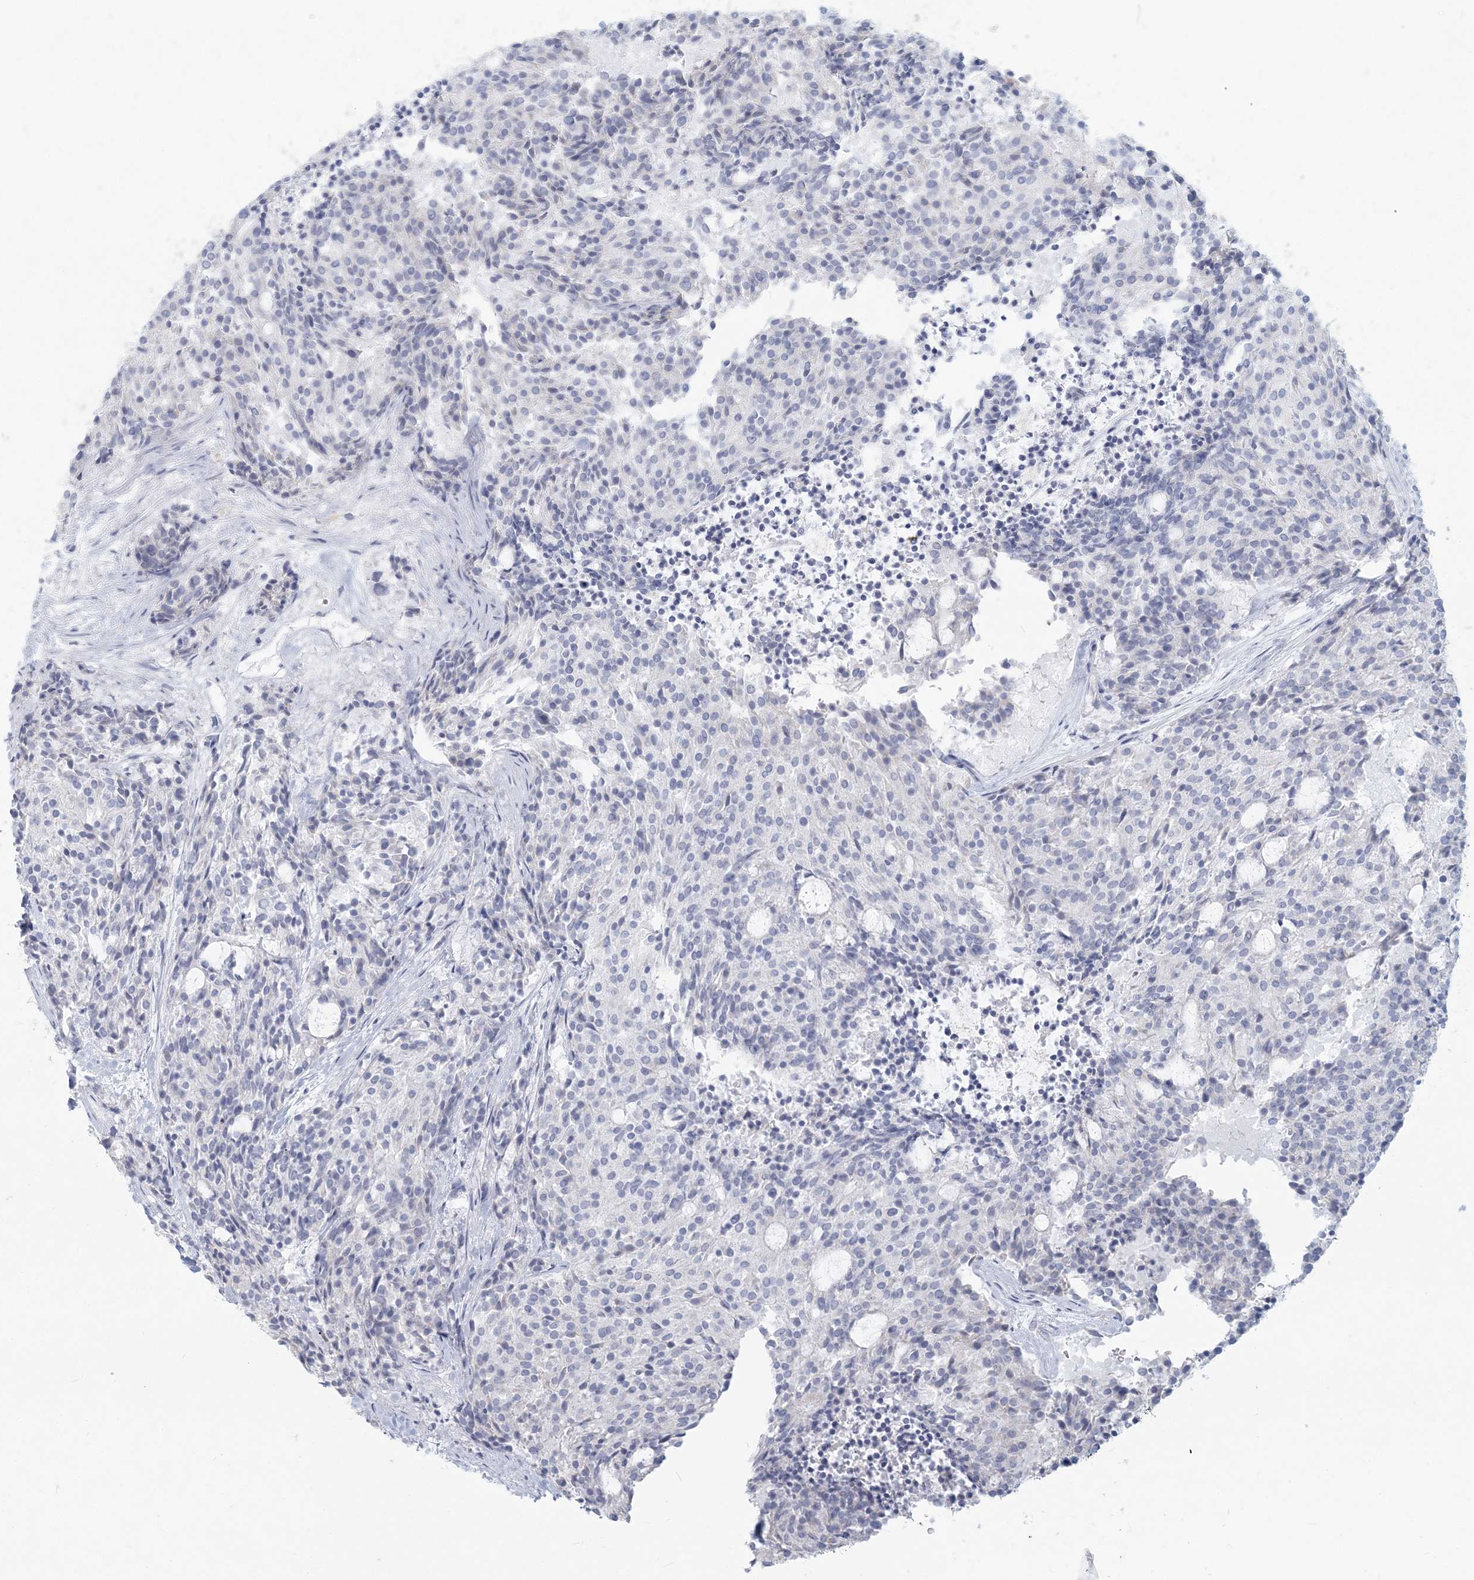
{"staining": {"intensity": "negative", "quantity": "none", "location": "none"}, "tissue": "carcinoid", "cell_type": "Tumor cells", "image_type": "cancer", "snomed": [{"axis": "morphology", "description": "Carcinoid, malignant, NOS"}, {"axis": "topography", "description": "Pancreas"}], "caption": "Immunohistochemistry image of malignant carcinoid stained for a protein (brown), which reveals no positivity in tumor cells.", "gene": "CSN1S1", "patient": {"sex": "female", "age": 54}}